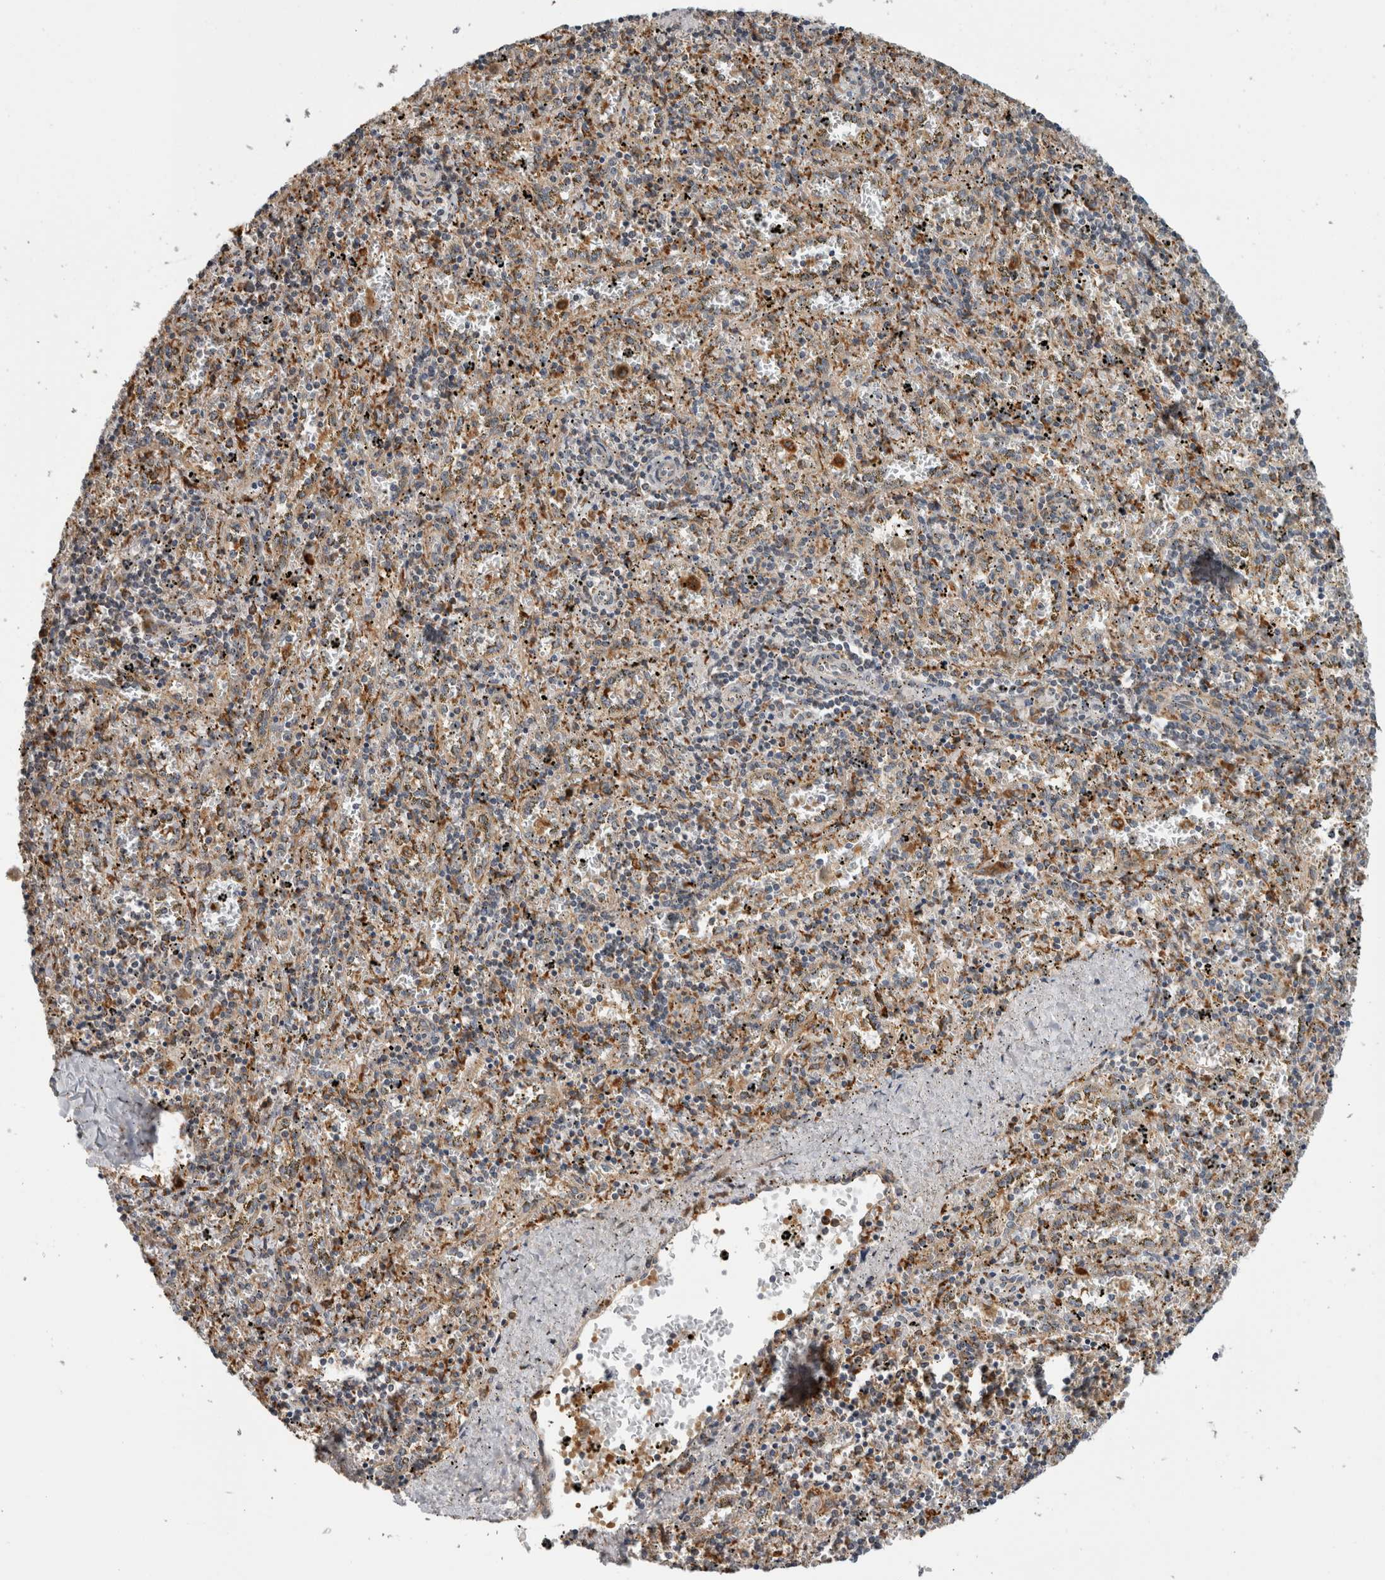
{"staining": {"intensity": "moderate", "quantity": "25%-75%", "location": "cytoplasmic/membranous"}, "tissue": "spleen", "cell_type": "Cells in red pulp", "image_type": "normal", "snomed": [{"axis": "morphology", "description": "Normal tissue, NOS"}, {"axis": "topography", "description": "Spleen"}], "caption": "Immunohistochemistry (IHC) of benign human spleen demonstrates medium levels of moderate cytoplasmic/membranous positivity in approximately 25%-75% of cells in red pulp.", "gene": "ADGRL3", "patient": {"sex": "male", "age": 11}}